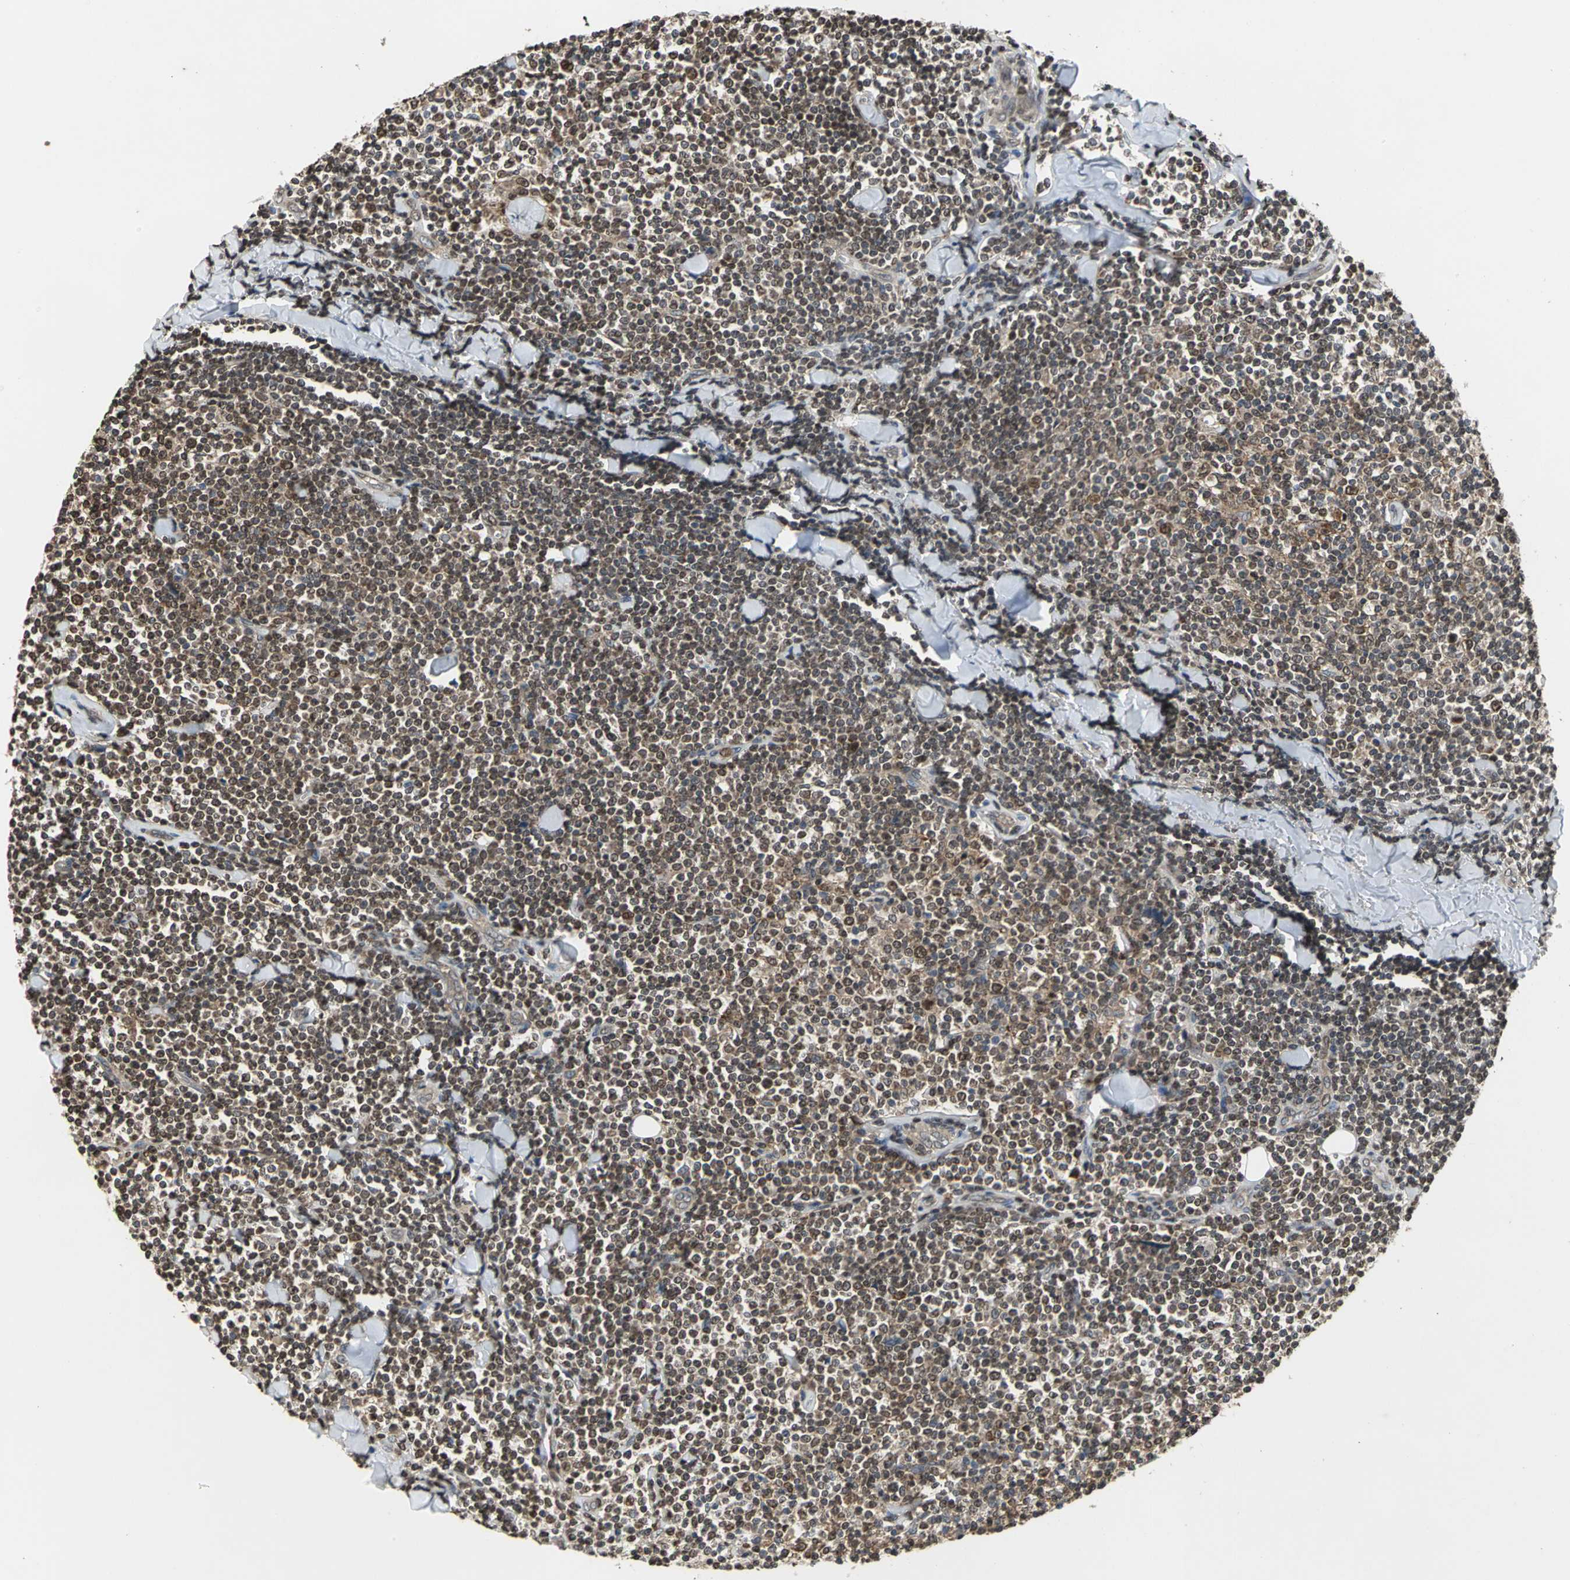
{"staining": {"intensity": "moderate", "quantity": ">75%", "location": "cytoplasmic/membranous,nuclear"}, "tissue": "lymphoma", "cell_type": "Tumor cells", "image_type": "cancer", "snomed": [{"axis": "morphology", "description": "Malignant lymphoma, non-Hodgkin's type, Low grade"}, {"axis": "topography", "description": "Soft tissue"}], "caption": "Approximately >75% of tumor cells in lymphoma reveal moderate cytoplasmic/membranous and nuclear protein positivity as visualized by brown immunohistochemical staining.", "gene": "AHR", "patient": {"sex": "male", "age": 92}}